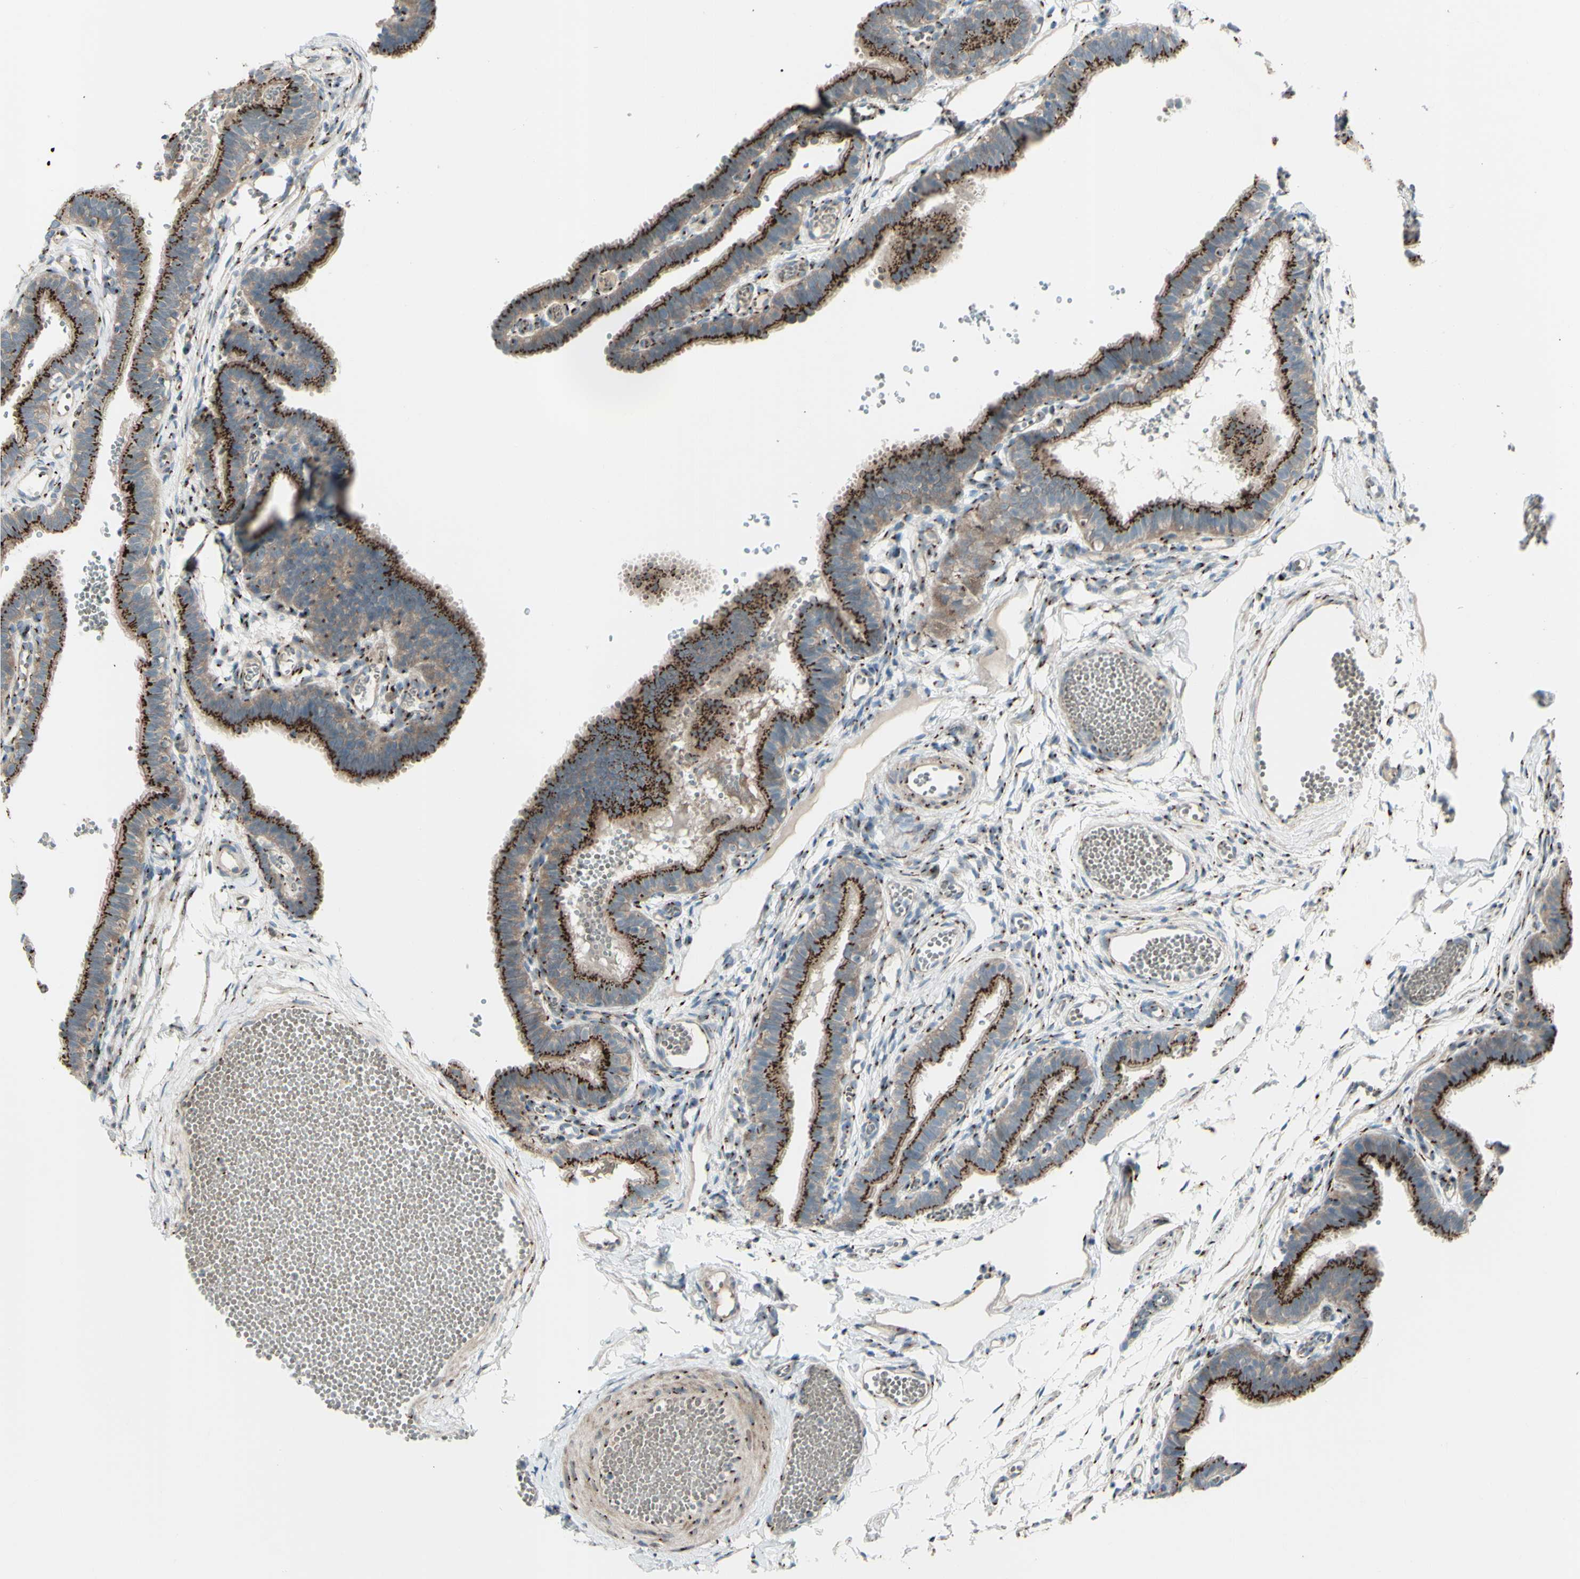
{"staining": {"intensity": "moderate", "quantity": ">75%", "location": "cytoplasmic/membranous"}, "tissue": "fallopian tube", "cell_type": "Glandular cells", "image_type": "normal", "snomed": [{"axis": "morphology", "description": "Normal tissue, NOS"}, {"axis": "topography", "description": "Fallopian tube"}, {"axis": "topography", "description": "Placenta"}], "caption": "A medium amount of moderate cytoplasmic/membranous expression is present in about >75% of glandular cells in normal fallopian tube. Nuclei are stained in blue.", "gene": "BPNT2", "patient": {"sex": "female", "age": 34}}